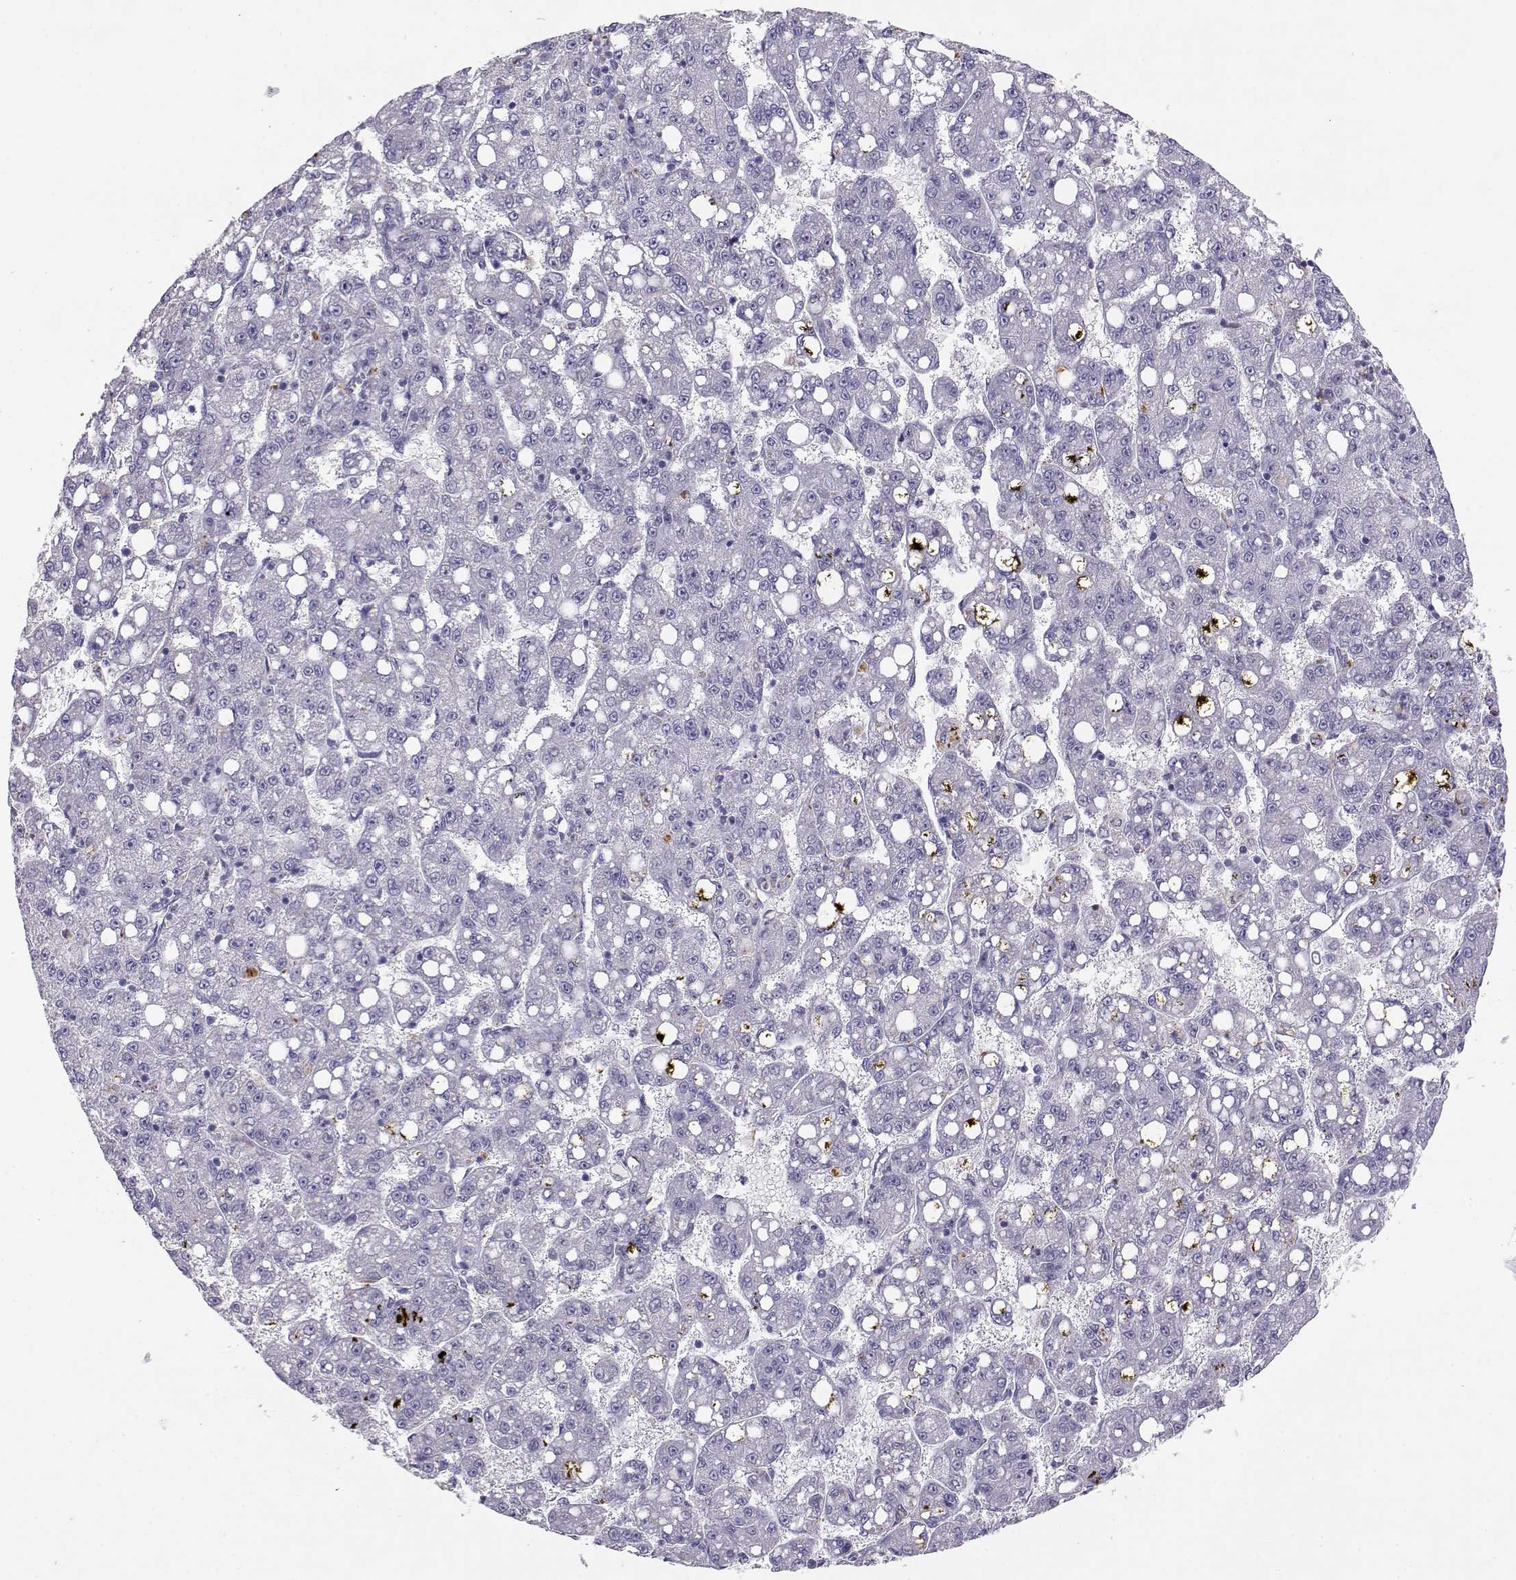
{"staining": {"intensity": "negative", "quantity": "none", "location": "none"}, "tissue": "liver cancer", "cell_type": "Tumor cells", "image_type": "cancer", "snomed": [{"axis": "morphology", "description": "Carcinoma, Hepatocellular, NOS"}, {"axis": "topography", "description": "Liver"}], "caption": "Immunohistochemistry histopathology image of hepatocellular carcinoma (liver) stained for a protein (brown), which displays no staining in tumor cells.", "gene": "ENDOU", "patient": {"sex": "female", "age": 65}}